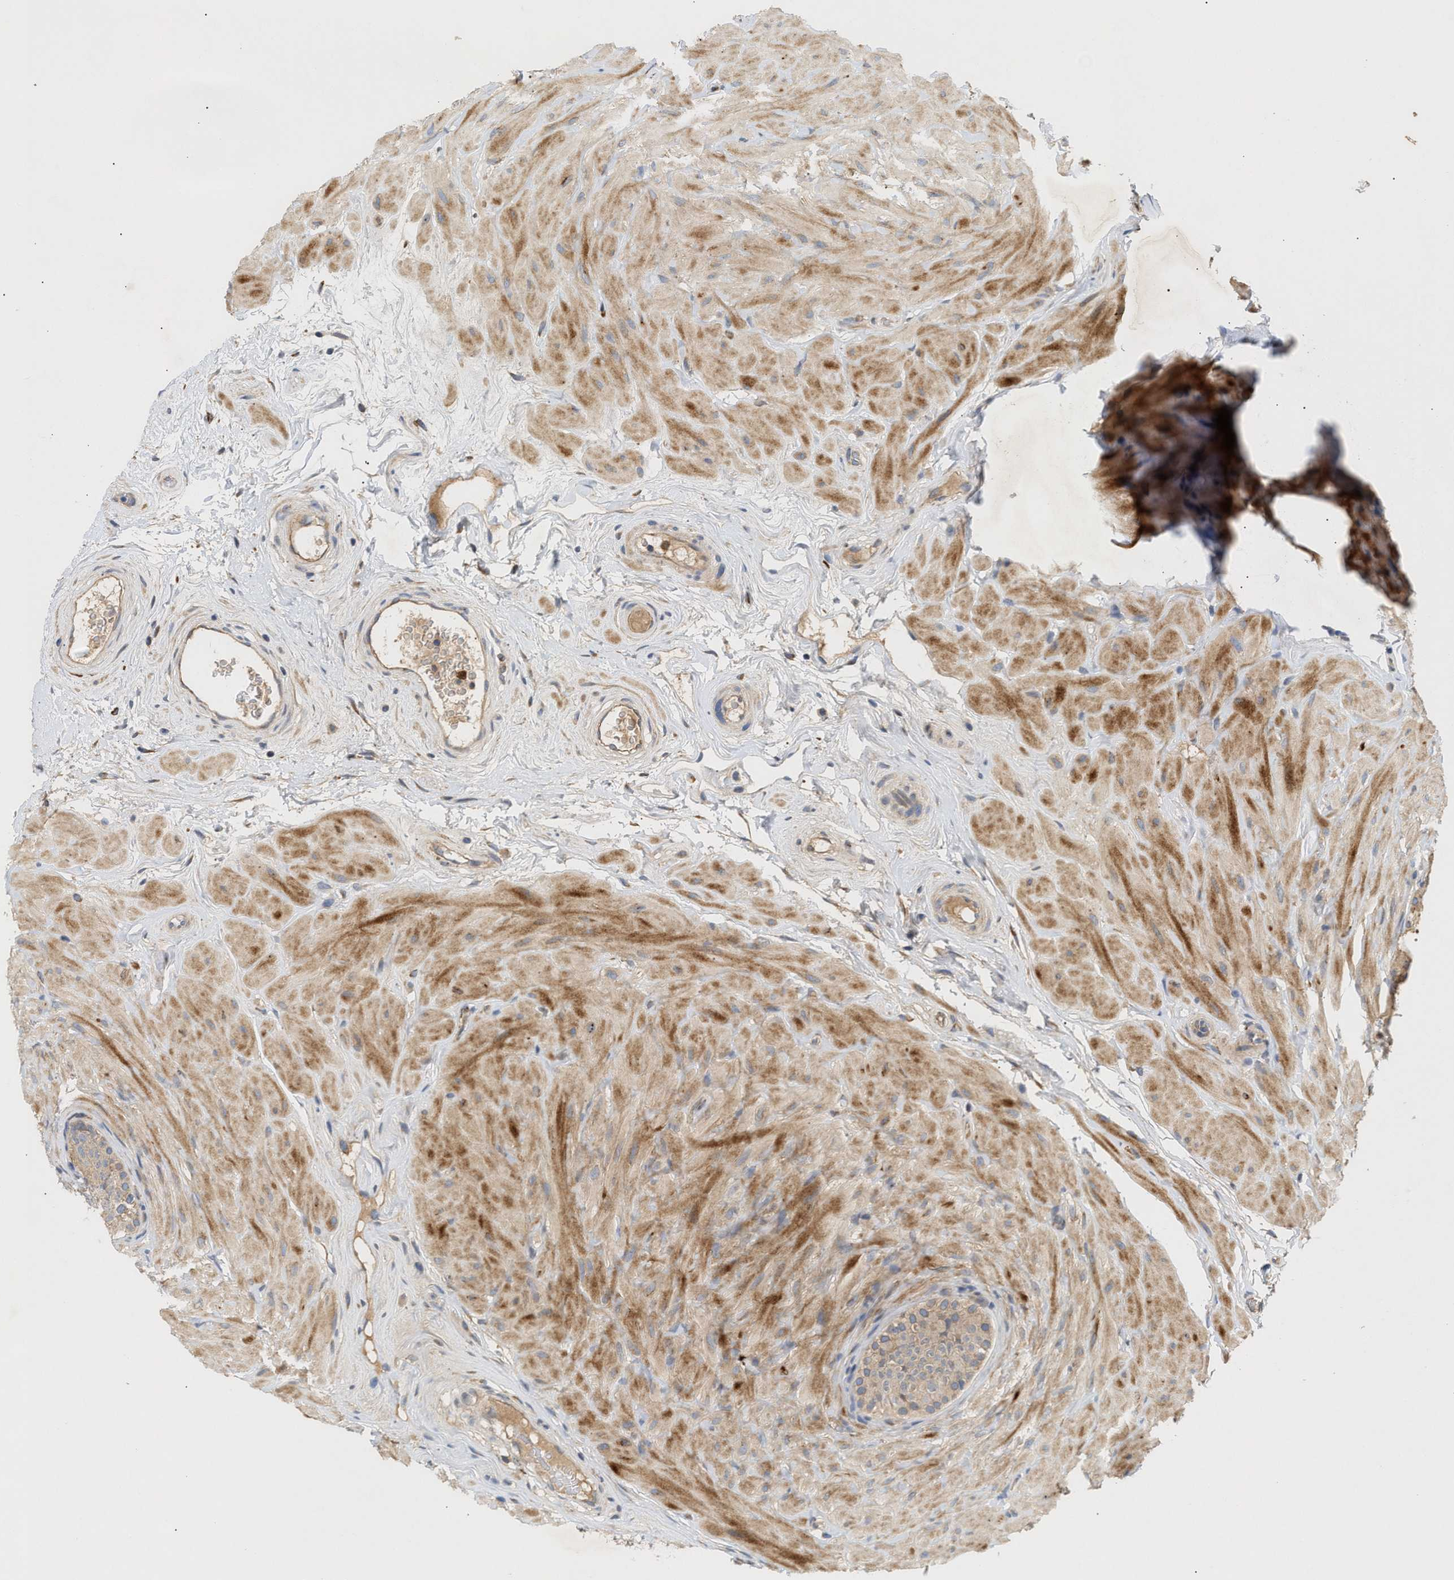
{"staining": {"intensity": "weak", "quantity": "25%-75%", "location": "cytoplasmic/membranous"}, "tissue": "epididymis", "cell_type": "Glandular cells", "image_type": "normal", "snomed": [{"axis": "morphology", "description": "Normal tissue, NOS"}, {"axis": "topography", "description": "Epididymis"}], "caption": "Weak cytoplasmic/membranous protein expression is identified in about 25%-75% of glandular cells in epididymis. (Brightfield microscopy of DAB IHC at high magnification).", "gene": "PLCD1", "patient": {"sex": "male", "age": 34}}